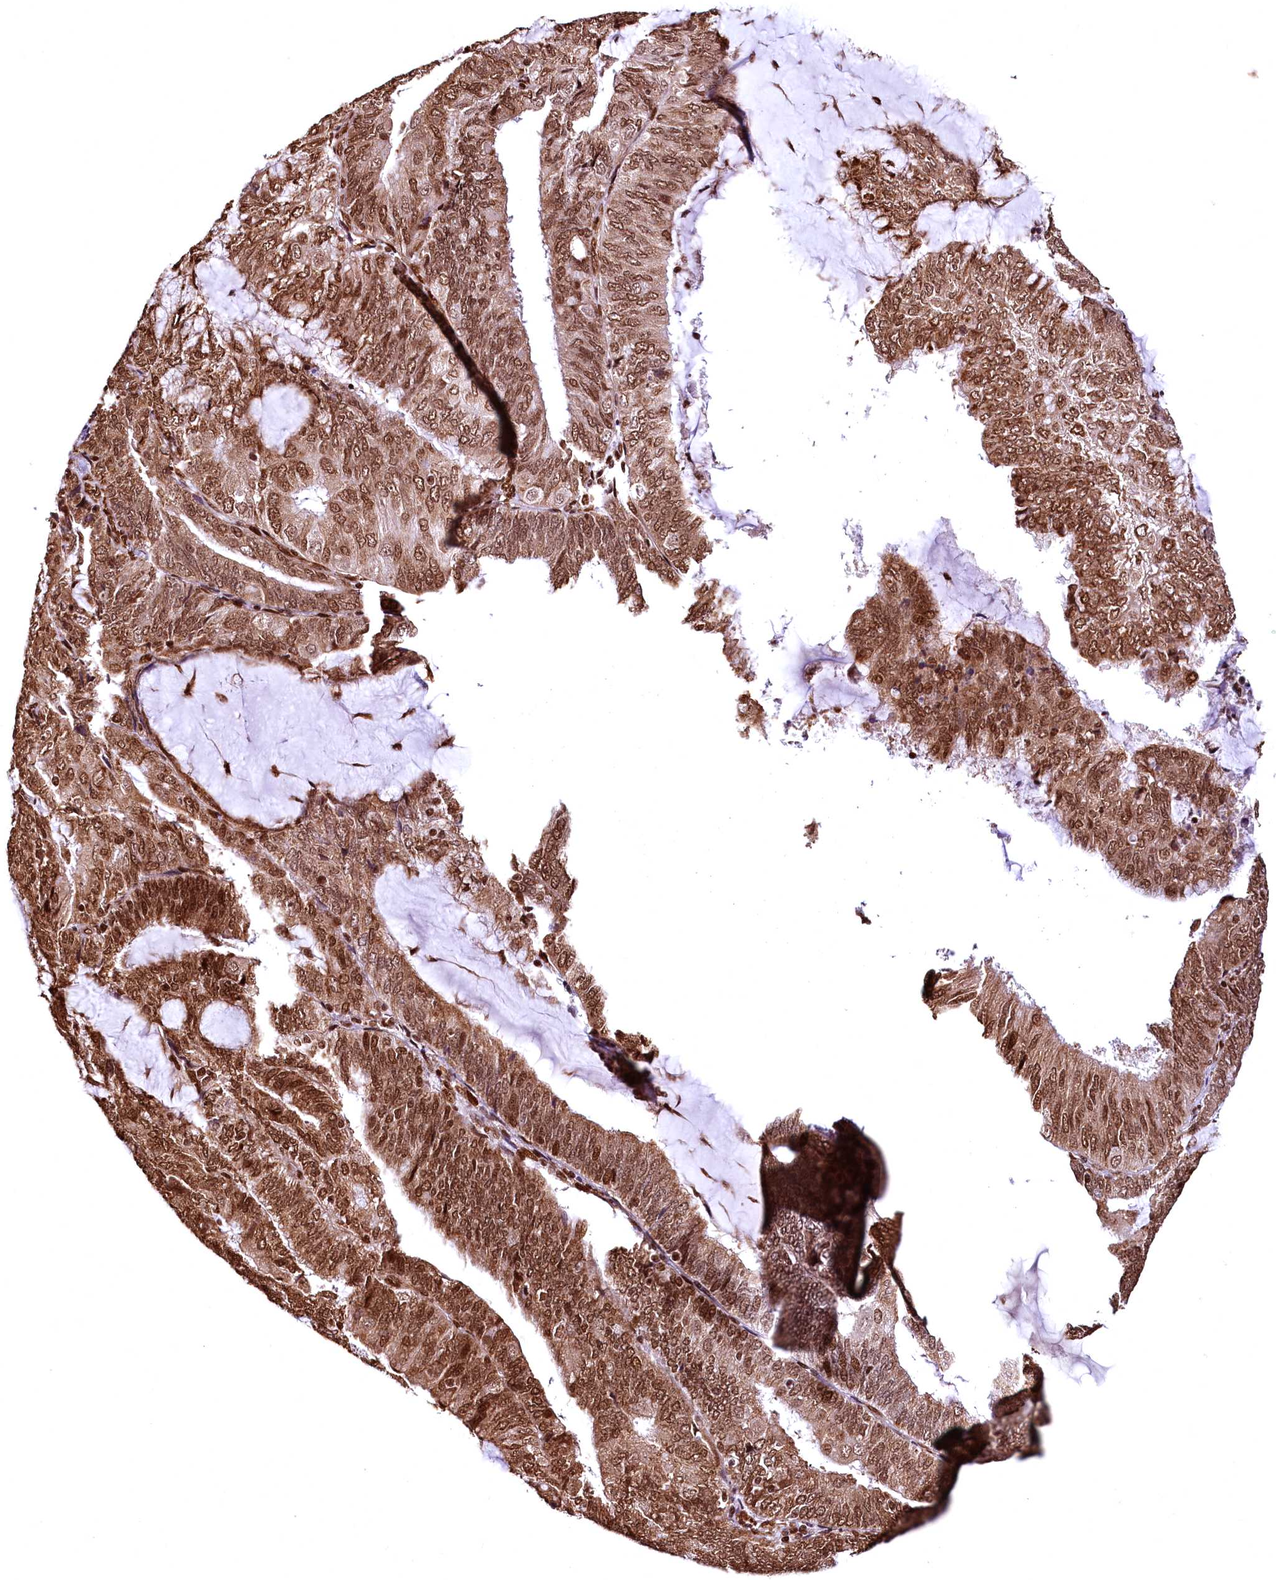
{"staining": {"intensity": "moderate", "quantity": ">75%", "location": "cytoplasmic/membranous,nuclear"}, "tissue": "endometrial cancer", "cell_type": "Tumor cells", "image_type": "cancer", "snomed": [{"axis": "morphology", "description": "Adenocarcinoma, NOS"}, {"axis": "topography", "description": "Endometrium"}], "caption": "IHC of endometrial adenocarcinoma displays medium levels of moderate cytoplasmic/membranous and nuclear positivity in approximately >75% of tumor cells.", "gene": "PDS5B", "patient": {"sex": "female", "age": 81}}